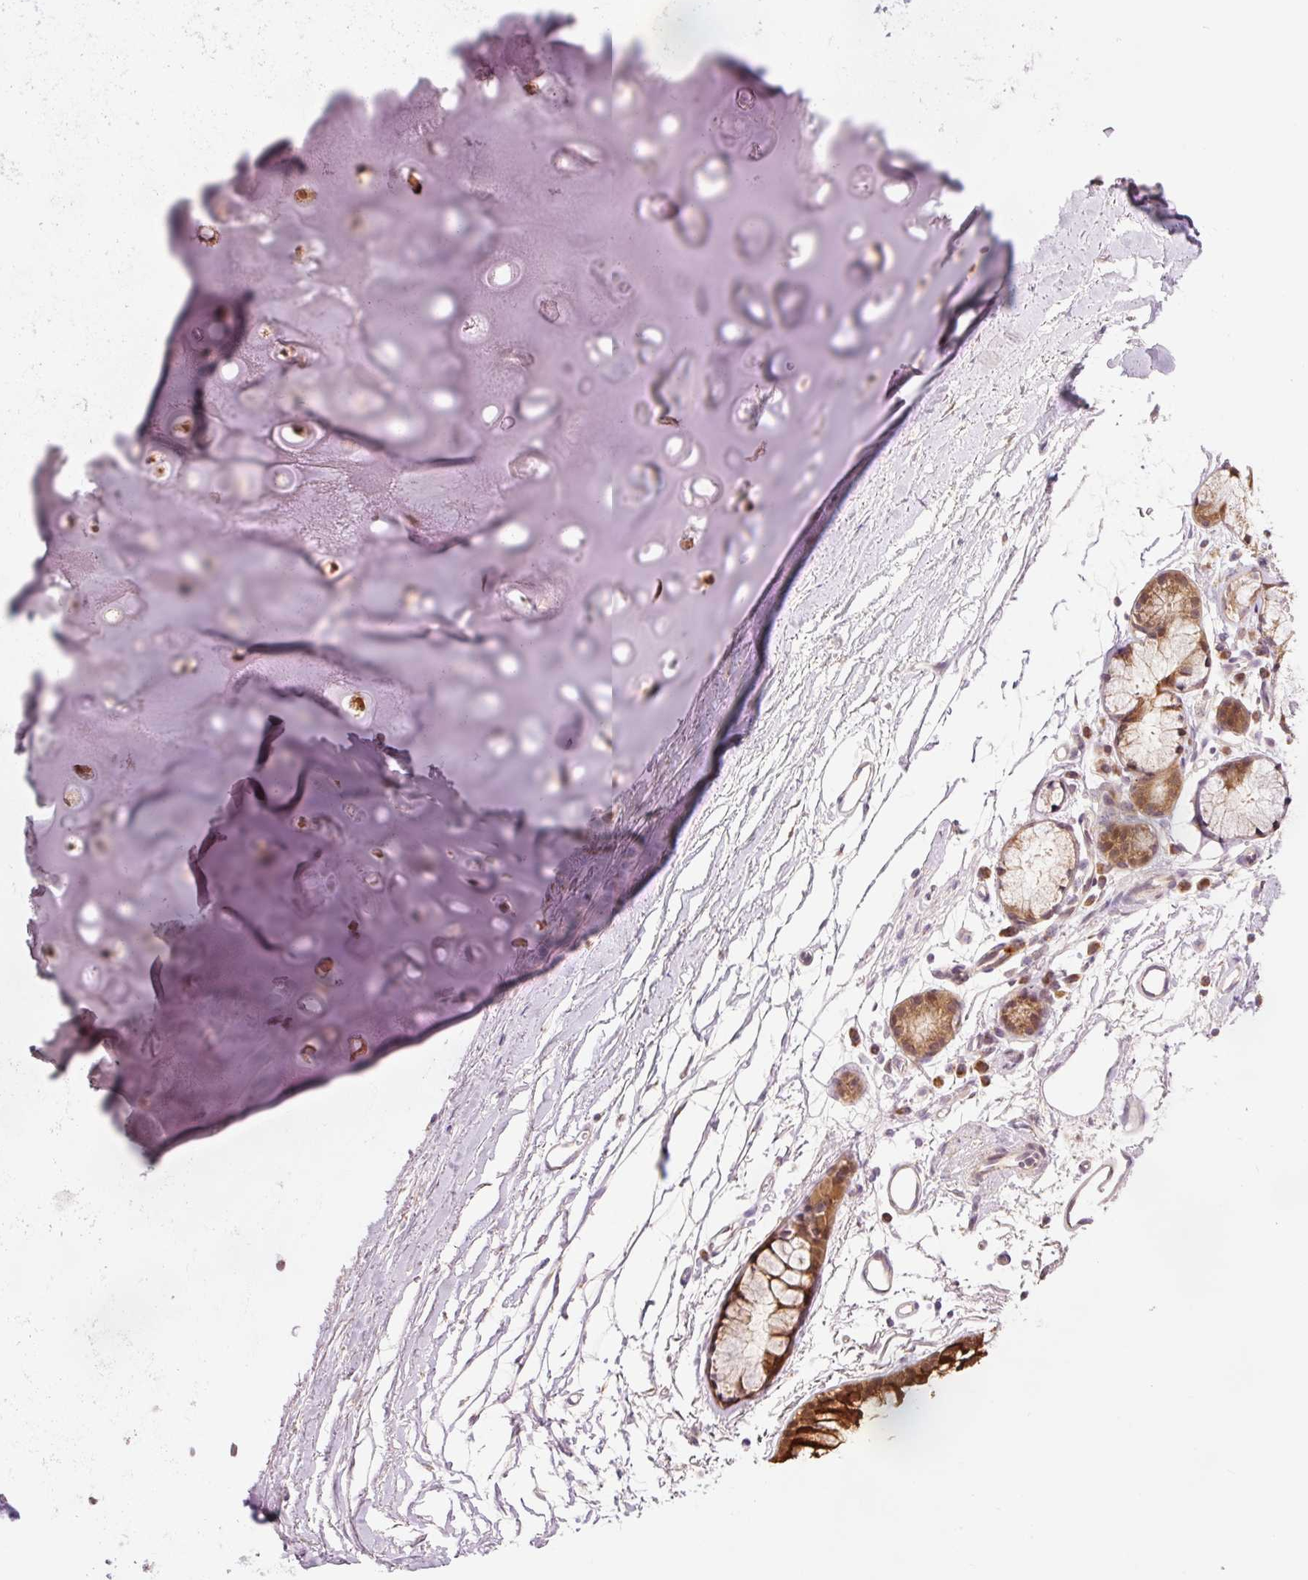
{"staining": {"intensity": "negative", "quantity": "none", "location": "none"}, "tissue": "adipose tissue", "cell_type": "Adipocytes", "image_type": "normal", "snomed": [{"axis": "morphology", "description": "Normal tissue, NOS"}, {"axis": "topography", "description": "Cartilage tissue"}, {"axis": "topography", "description": "Bronchus"}], "caption": "Image shows no protein expression in adipocytes of benign adipose tissue.", "gene": "PRDX5", "patient": {"sex": "female", "age": 72}}